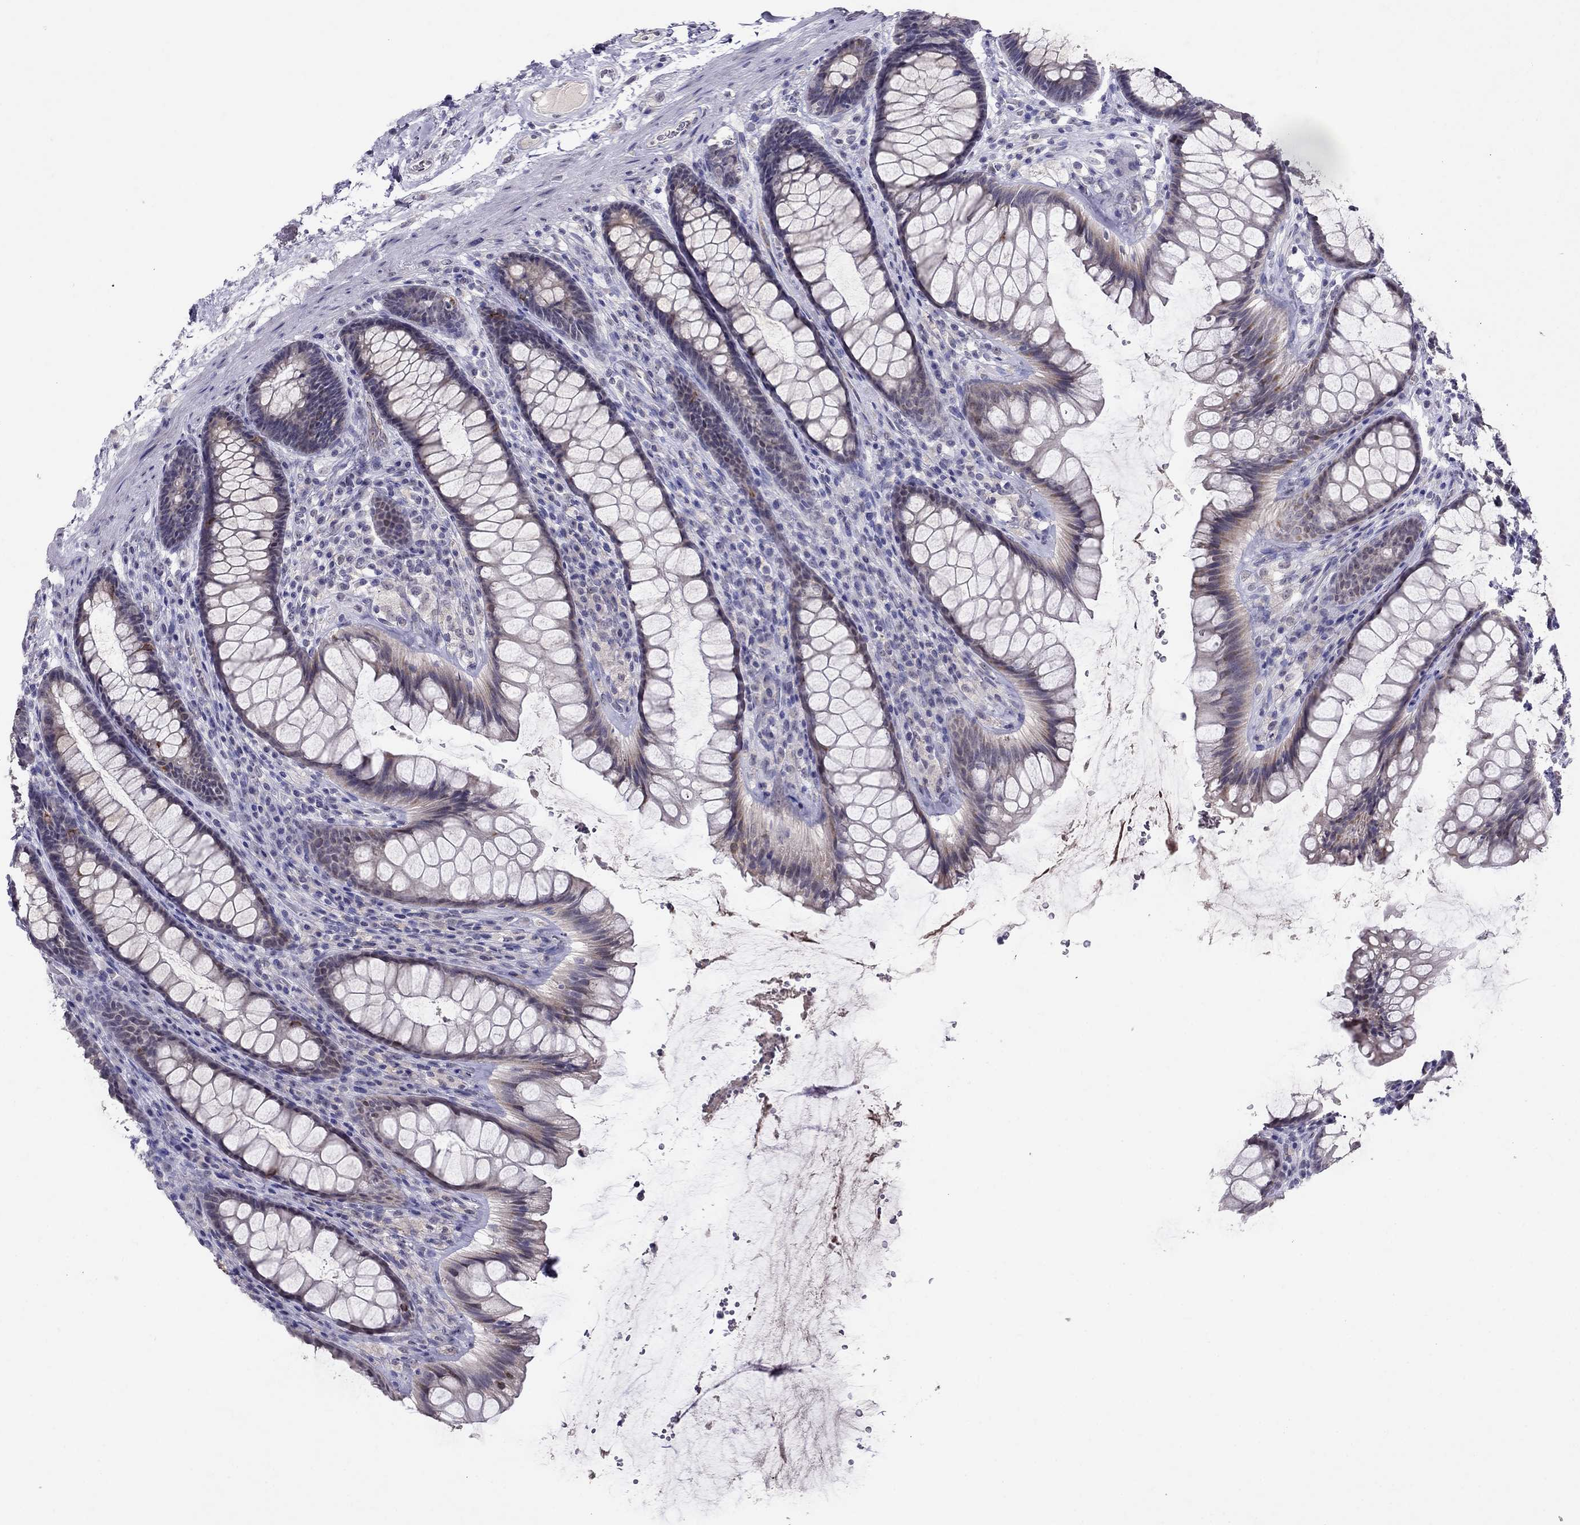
{"staining": {"intensity": "negative", "quantity": "none", "location": "none"}, "tissue": "rectum", "cell_type": "Glandular cells", "image_type": "normal", "snomed": [{"axis": "morphology", "description": "Normal tissue, NOS"}, {"axis": "topography", "description": "Rectum"}], "caption": "An image of human rectum is negative for staining in glandular cells. The staining is performed using DAB (3,3'-diaminobenzidine) brown chromogen with nuclei counter-stained in using hematoxylin.", "gene": "MYO3B", "patient": {"sex": "male", "age": 72}}